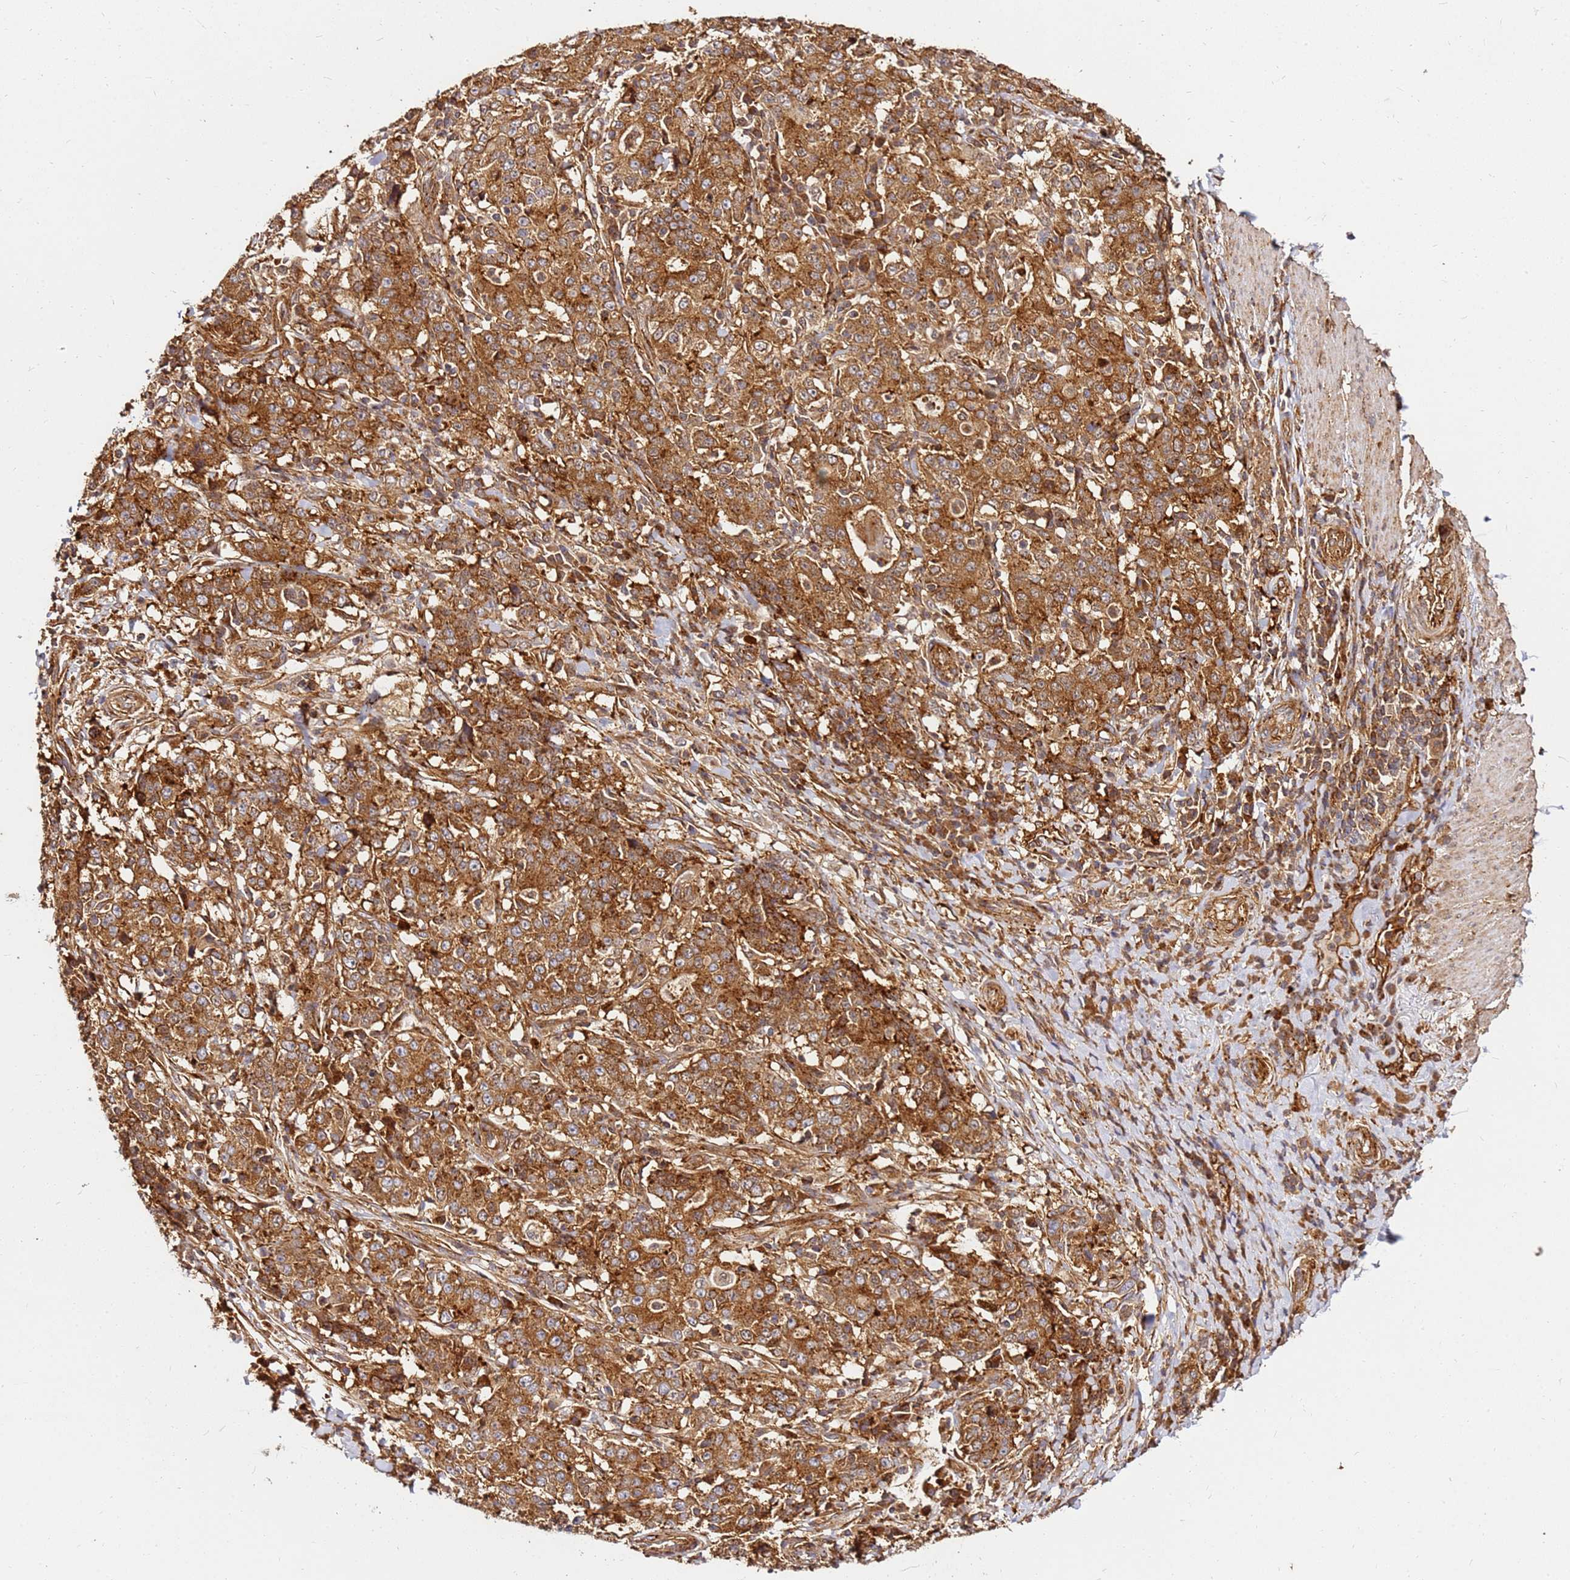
{"staining": {"intensity": "strong", "quantity": ">75%", "location": "cytoplasmic/membranous"}, "tissue": "stomach cancer", "cell_type": "Tumor cells", "image_type": "cancer", "snomed": [{"axis": "morphology", "description": "Normal tissue, NOS"}, {"axis": "morphology", "description": "Adenocarcinoma, NOS"}, {"axis": "topography", "description": "Stomach, upper"}, {"axis": "topography", "description": "Stomach"}], "caption": "A photomicrograph showing strong cytoplasmic/membranous expression in about >75% of tumor cells in stomach cancer (adenocarcinoma), as visualized by brown immunohistochemical staining.", "gene": "DVL3", "patient": {"sex": "male", "age": 59}}